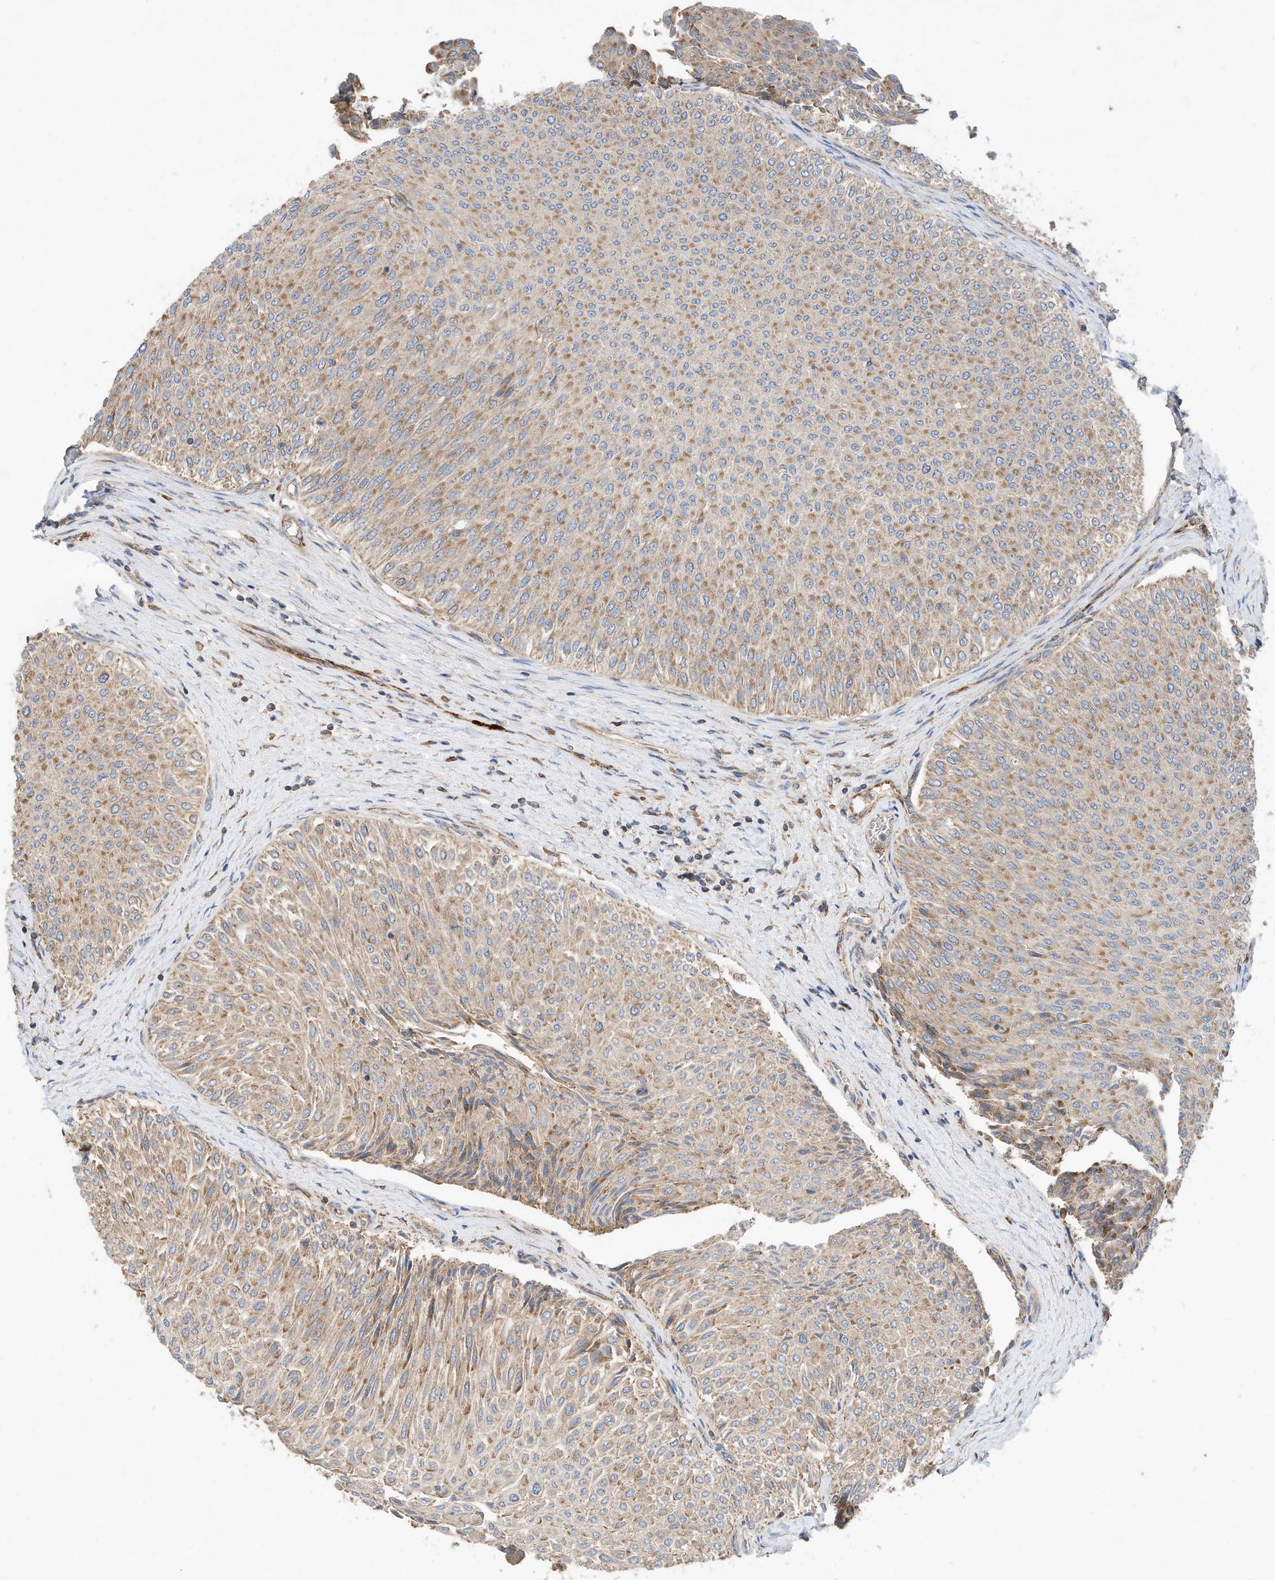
{"staining": {"intensity": "moderate", "quantity": ">75%", "location": "cytoplasmic/membranous"}, "tissue": "urothelial cancer", "cell_type": "Tumor cells", "image_type": "cancer", "snomed": [{"axis": "morphology", "description": "Urothelial carcinoma, Low grade"}, {"axis": "topography", "description": "Urinary bladder"}], "caption": "Urothelial cancer stained with immunohistochemistry exhibits moderate cytoplasmic/membranous staining in about >75% of tumor cells.", "gene": "CPAMD8", "patient": {"sex": "male", "age": 78}}